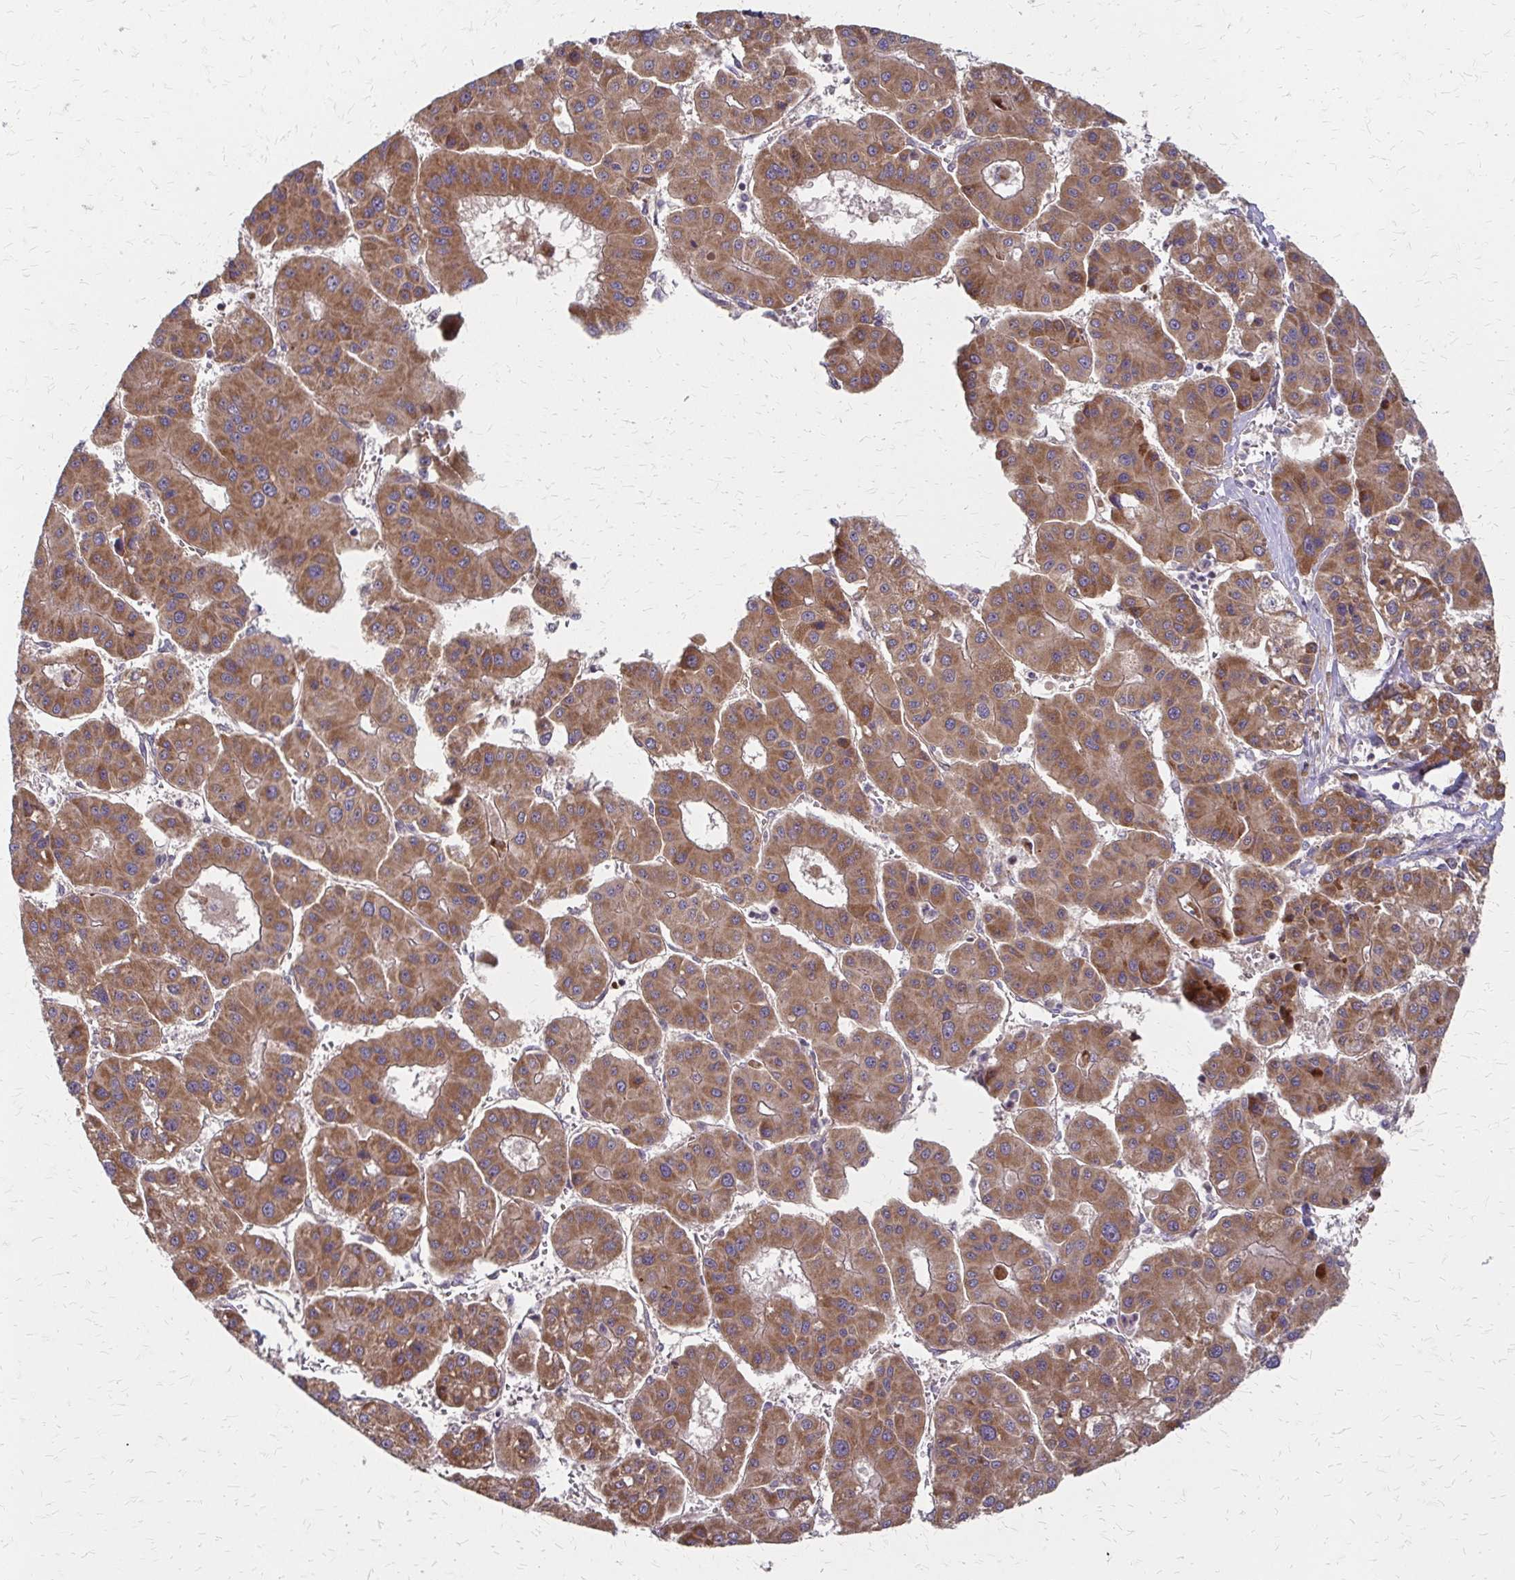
{"staining": {"intensity": "moderate", "quantity": ">75%", "location": "cytoplasmic/membranous"}, "tissue": "liver cancer", "cell_type": "Tumor cells", "image_type": "cancer", "snomed": [{"axis": "morphology", "description": "Carcinoma, Hepatocellular, NOS"}, {"axis": "topography", "description": "Liver"}], "caption": "This is an image of immunohistochemistry staining of hepatocellular carcinoma (liver), which shows moderate expression in the cytoplasmic/membranous of tumor cells.", "gene": "ZNF383", "patient": {"sex": "male", "age": 73}}